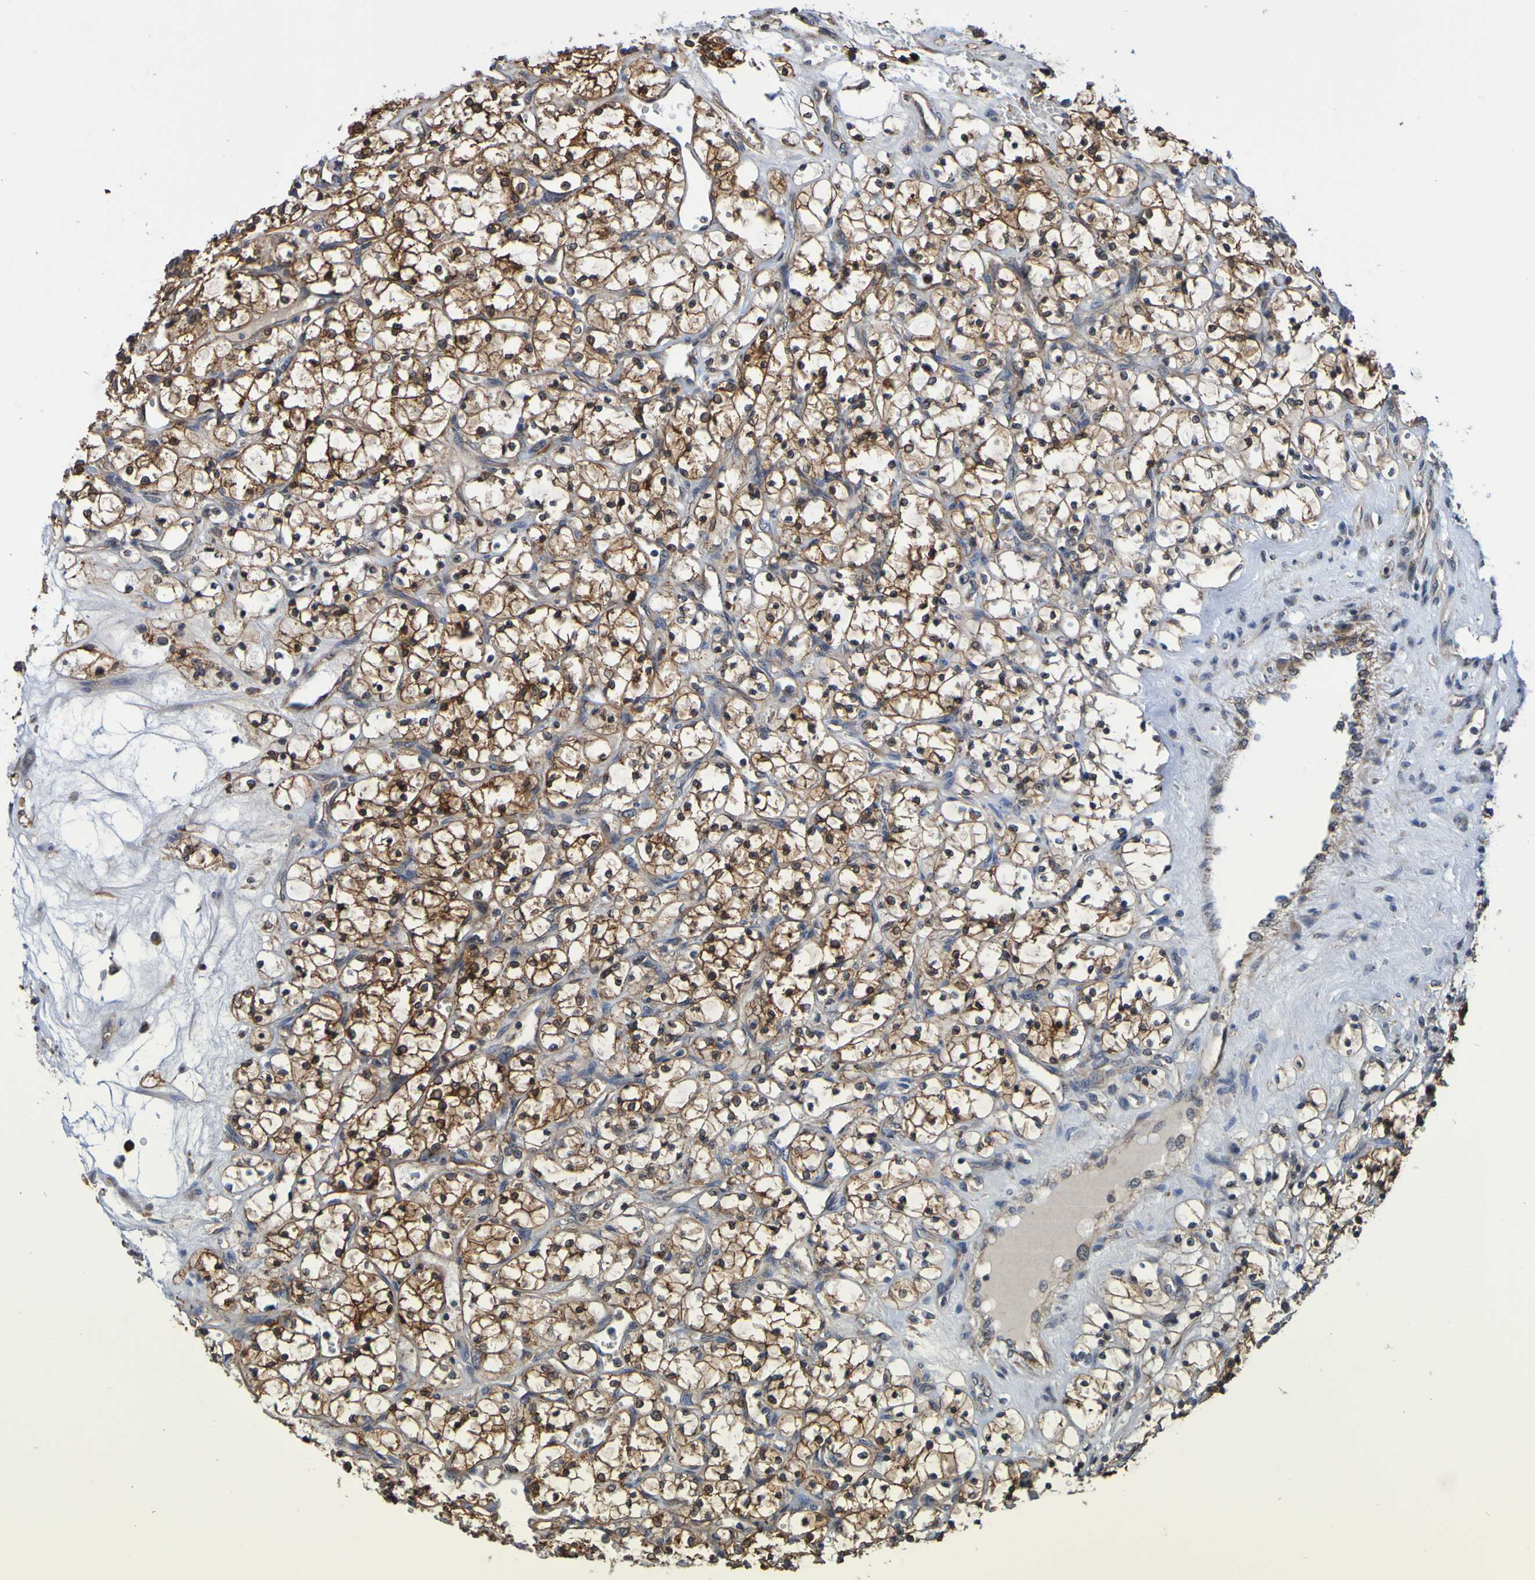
{"staining": {"intensity": "strong", "quantity": ">75%", "location": "cytoplasmic/membranous"}, "tissue": "renal cancer", "cell_type": "Tumor cells", "image_type": "cancer", "snomed": [{"axis": "morphology", "description": "Adenocarcinoma, NOS"}, {"axis": "topography", "description": "Kidney"}], "caption": "Renal cancer stained for a protein shows strong cytoplasmic/membranous positivity in tumor cells.", "gene": "AXIN1", "patient": {"sex": "female", "age": 69}}